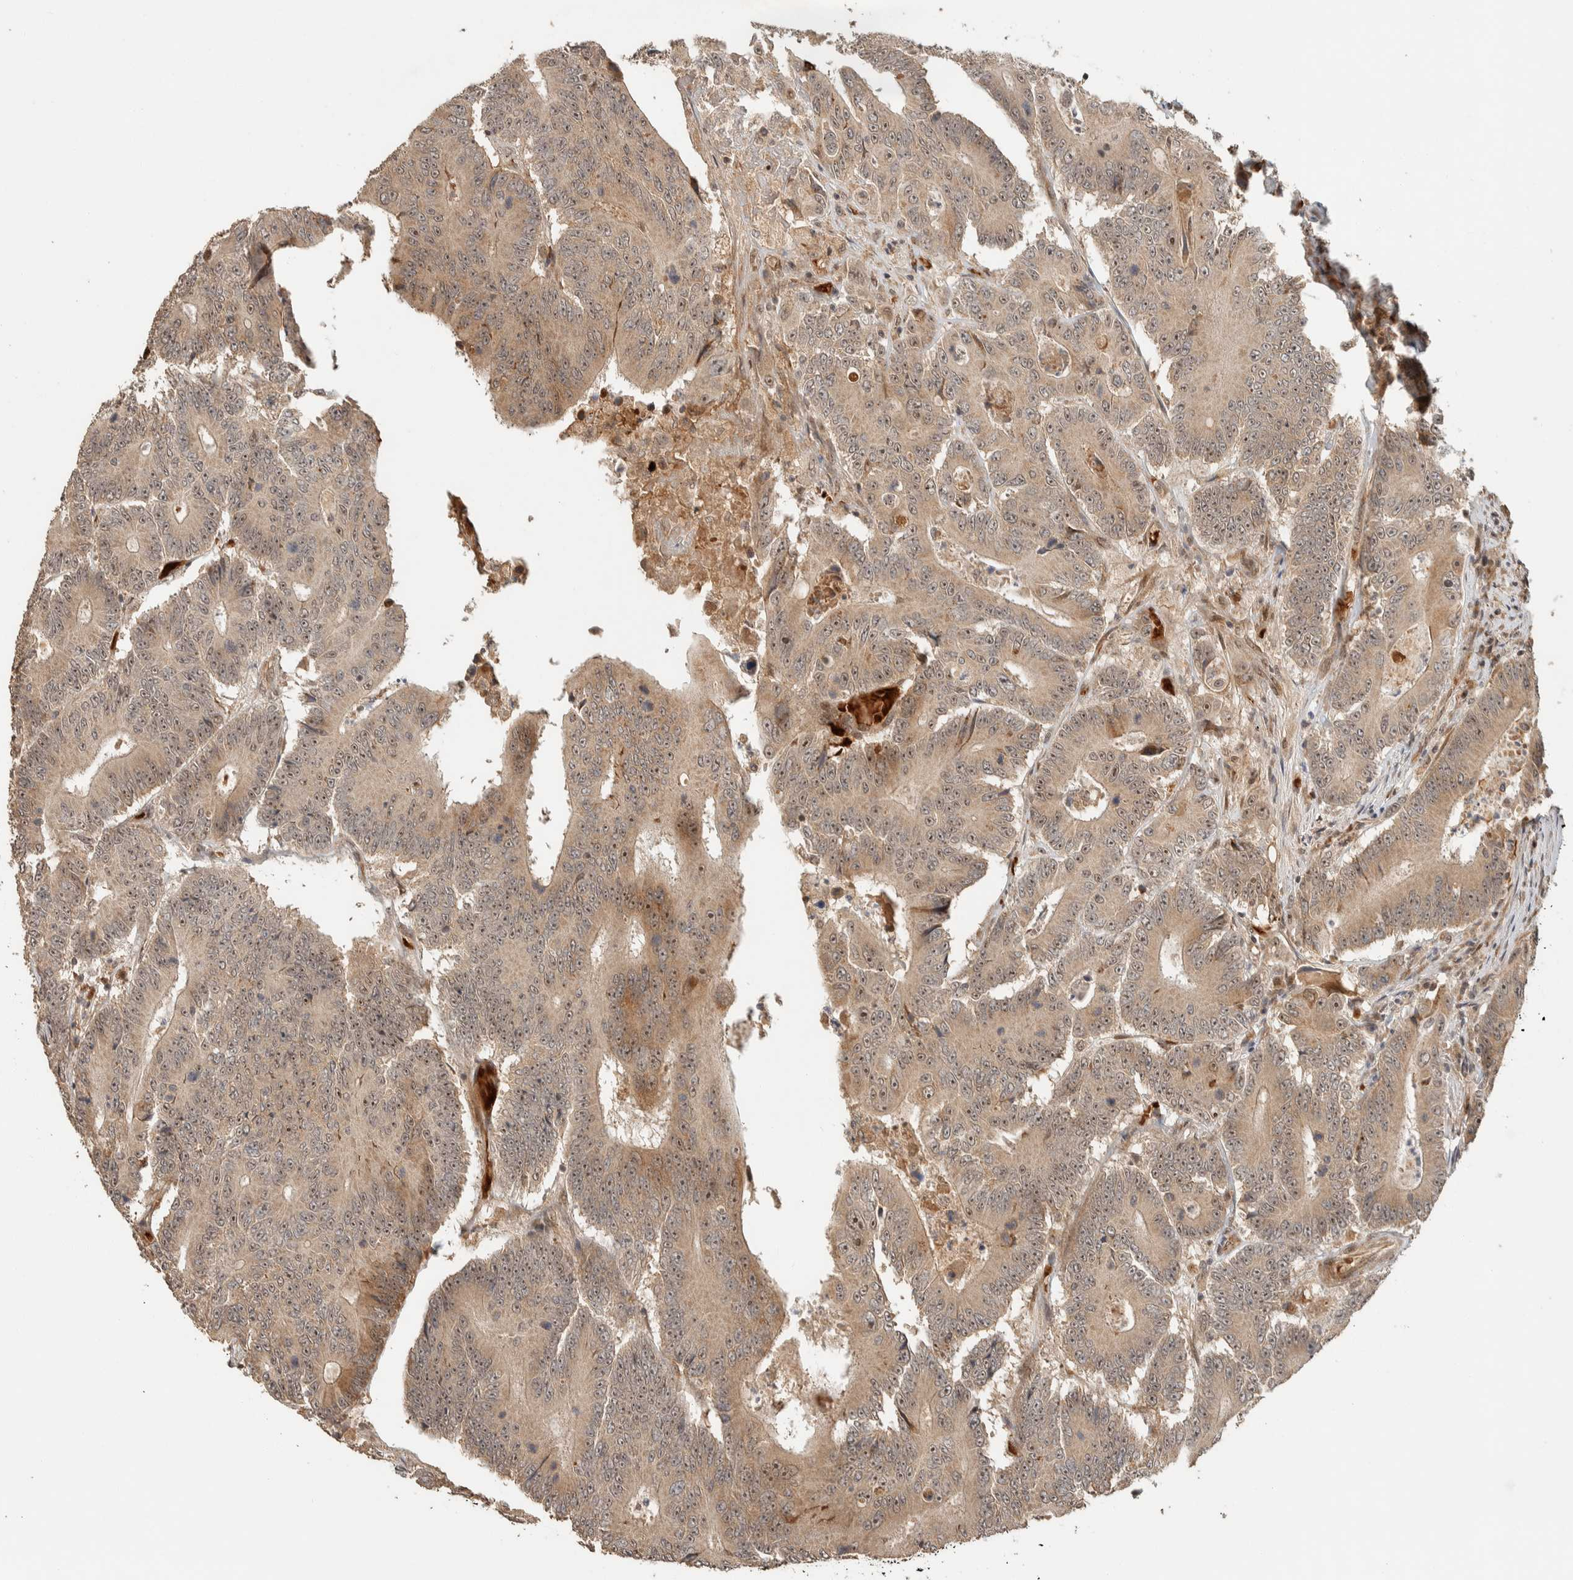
{"staining": {"intensity": "weak", "quantity": ">75%", "location": "cytoplasmic/membranous,nuclear"}, "tissue": "colorectal cancer", "cell_type": "Tumor cells", "image_type": "cancer", "snomed": [{"axis": "morphology", "description": "Adenocarcinoma, NOS"}, {"axis": "topography", "description": "Colon"}], "caption": "Adenocarcinoma (colorectal) tissue reveals weak cytoplasmic/membranous and nuclear expression in approximately >75% of tumor cells, visualized by immunohistochemistry.", "gene": "ZBTB2", "patient": {"sex": "male", "age": 83}}